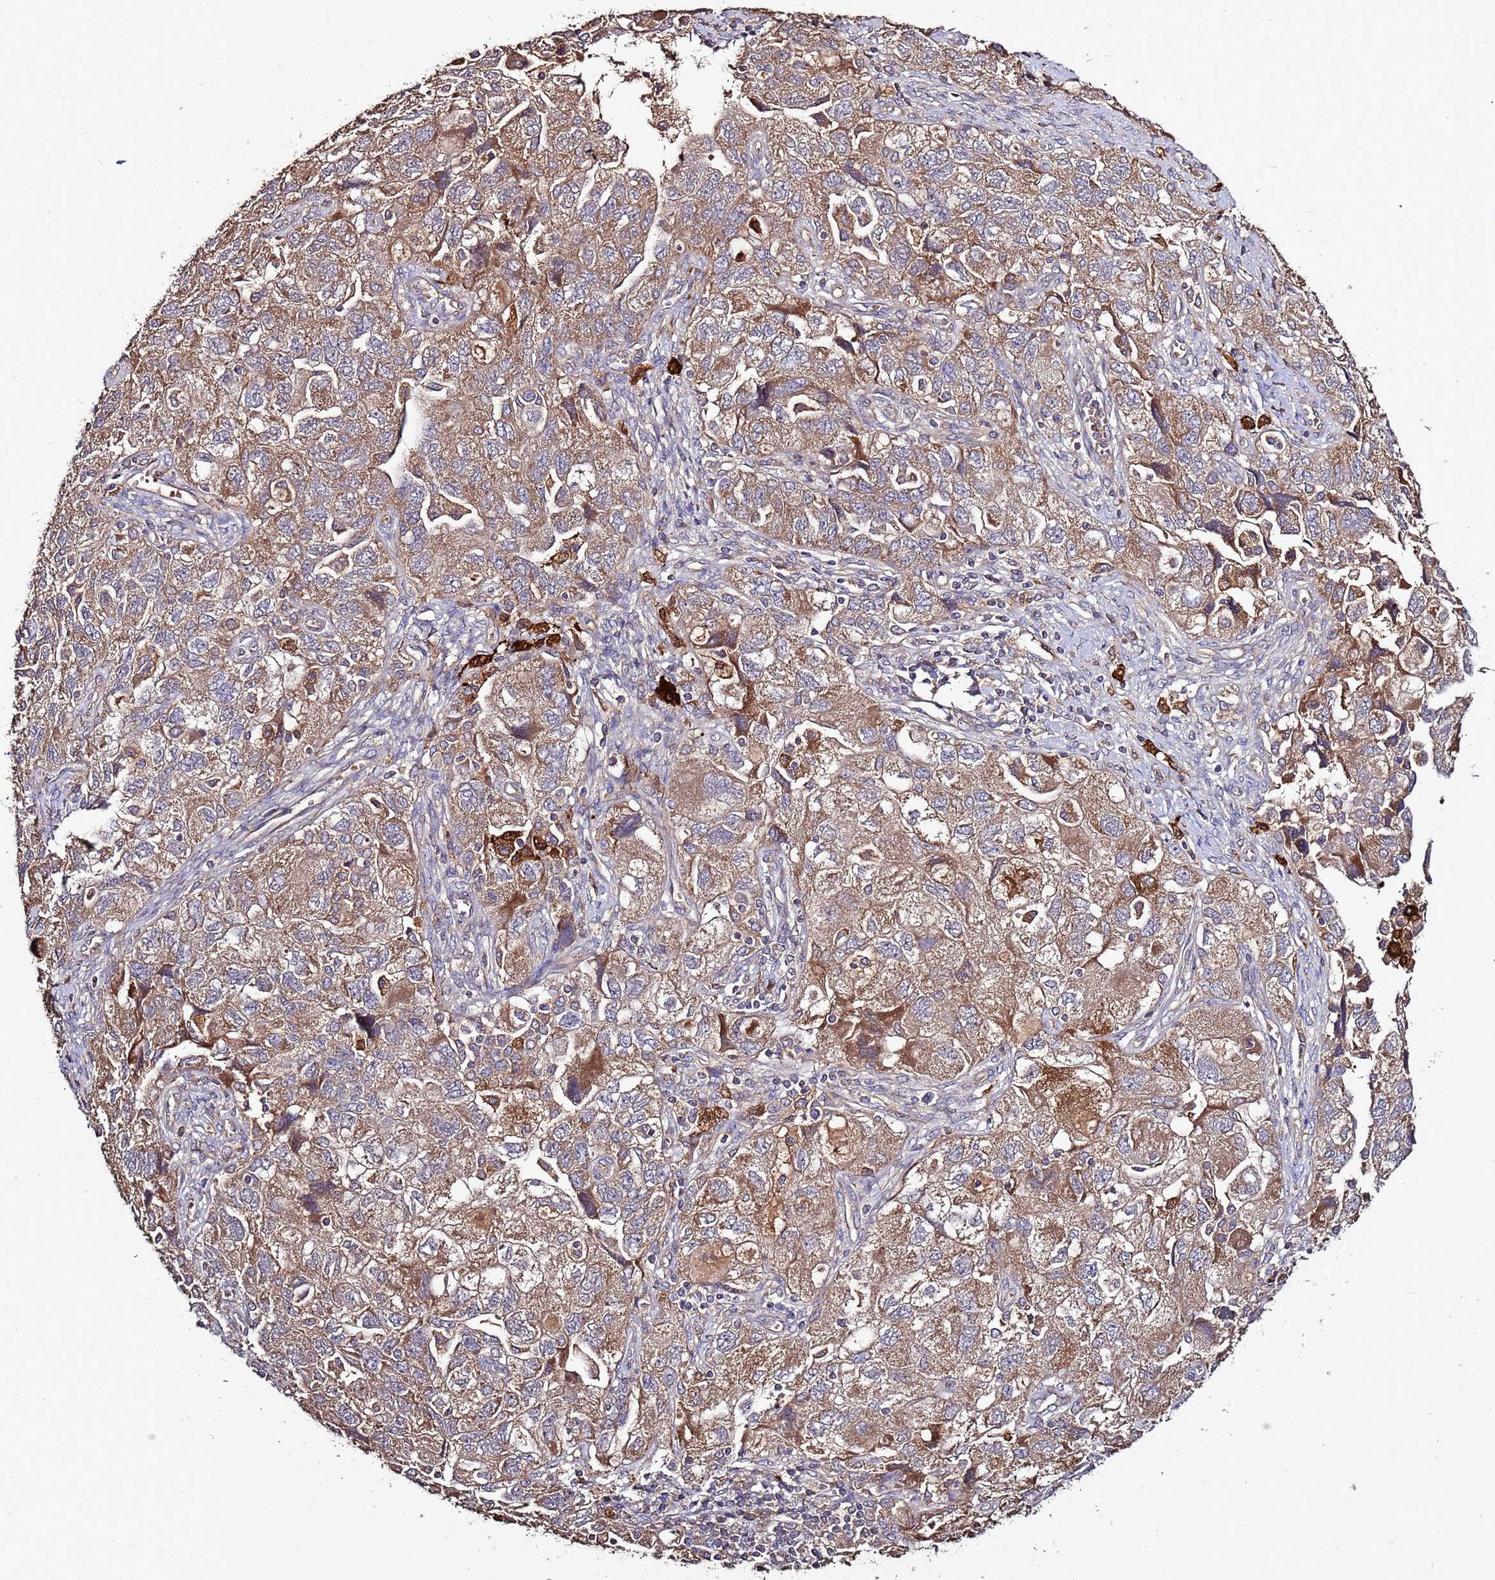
{"staining": {"intensity": "moderate", "quantity": ">75%", "location": "cytoplasmic/membranous"}, "tissue": "ovarian cancer", "cell_type": "Tumor cells", "image_type": "cancer", "snomed": [{"axis": "morphology", "description": "Carcinoma, NOS"}, {"axis": "morphology", "description": "Cystadenocarcinoma, serous, NOS"}, {"axis": "topography", "description": "Ovary"}], "caption": "Protein staining of ovarian carcinoma tissue shows moderate cytoplasmic/membranous staining in about >75% of tumor cells.", "gene": "RPS15A", "patient": {"sex": "female", "age": 69}}